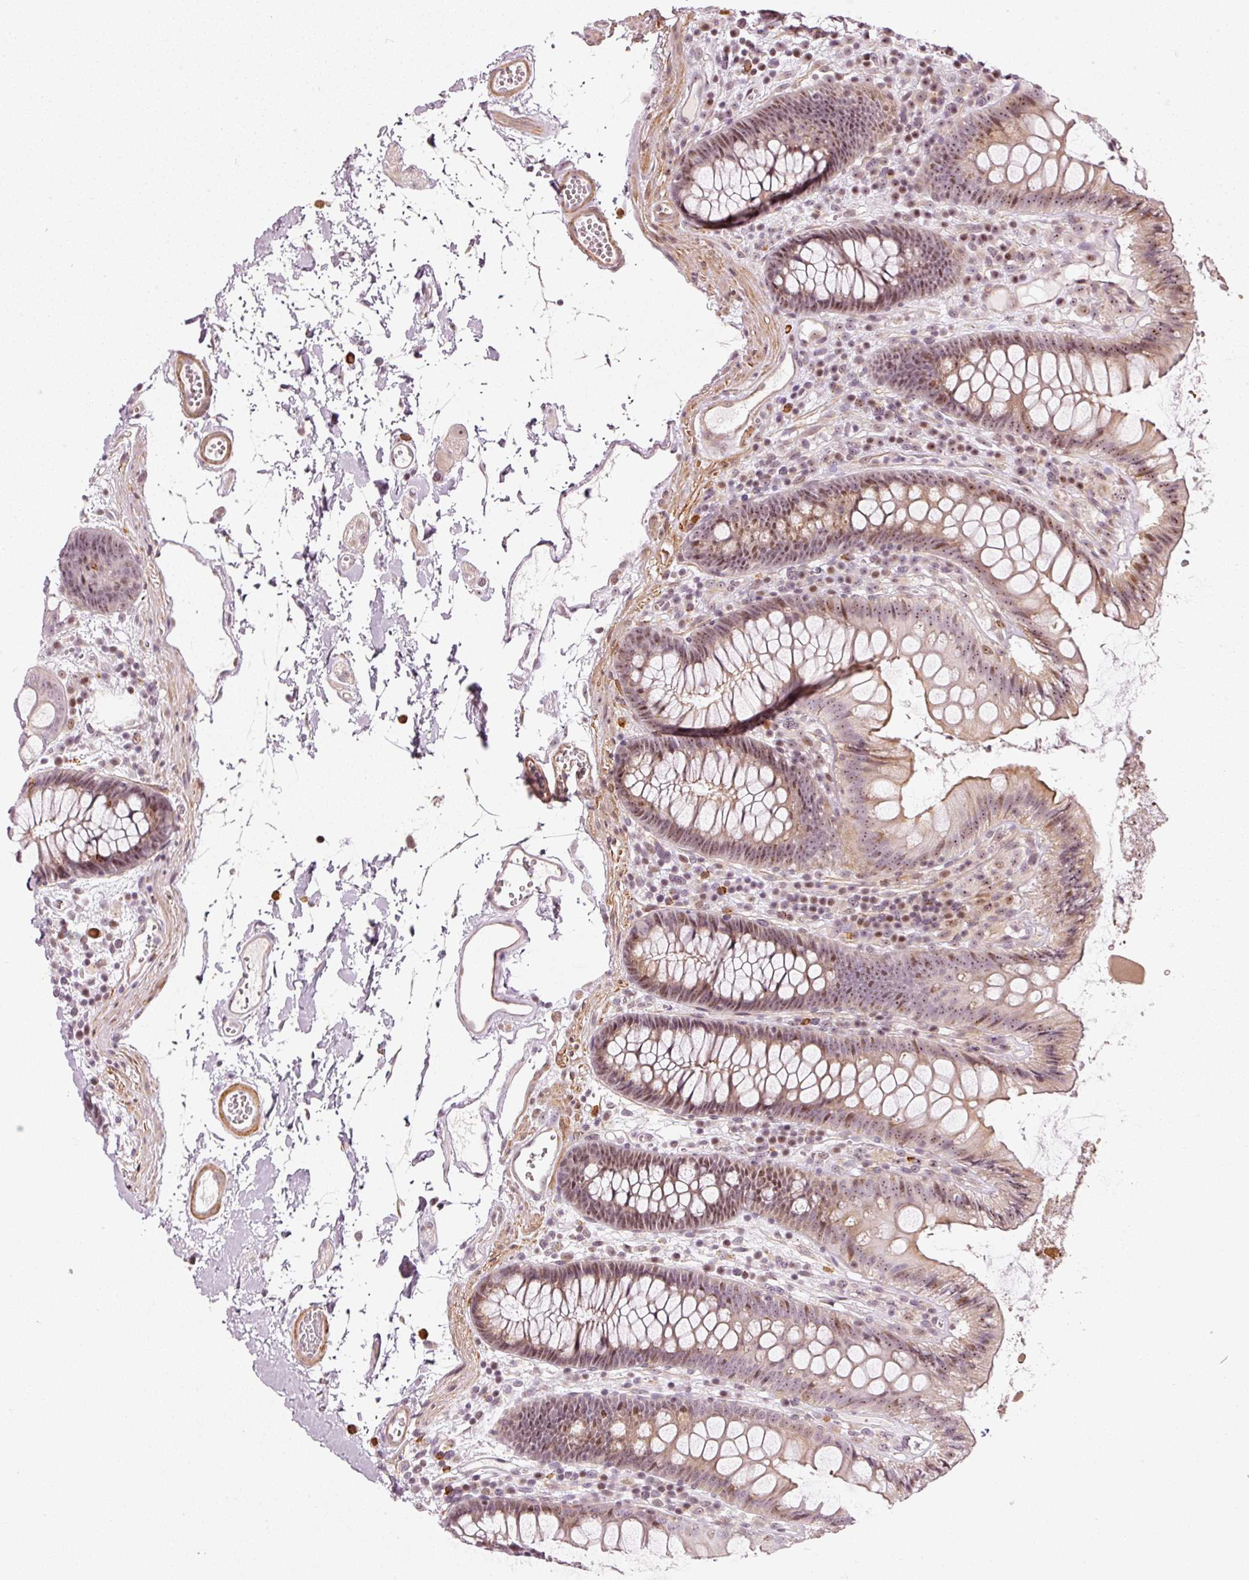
{"staining": {"intensity": "moderate", "quantity": ">75%", "location": "cytoplasmic/membranous,nuclear"}, "tissue": "colon", "cell_type": "Endothelial cells", "image_type": "normal", "snomed": [{"axis": "morphology", "description": "Normal tissue, NOS"}, {"axis": "topography", "description": "Colon"}], "caption": "High-power microscopy captured an immunohistochemistry histopathology image of unremarkable colon, revealing moderate cytoplasmic/membranous,nuclear expression in approximately >75% of endothelial cells.", "gene": "MXRA8", "patient": {"sex": "male", "age": 84}}